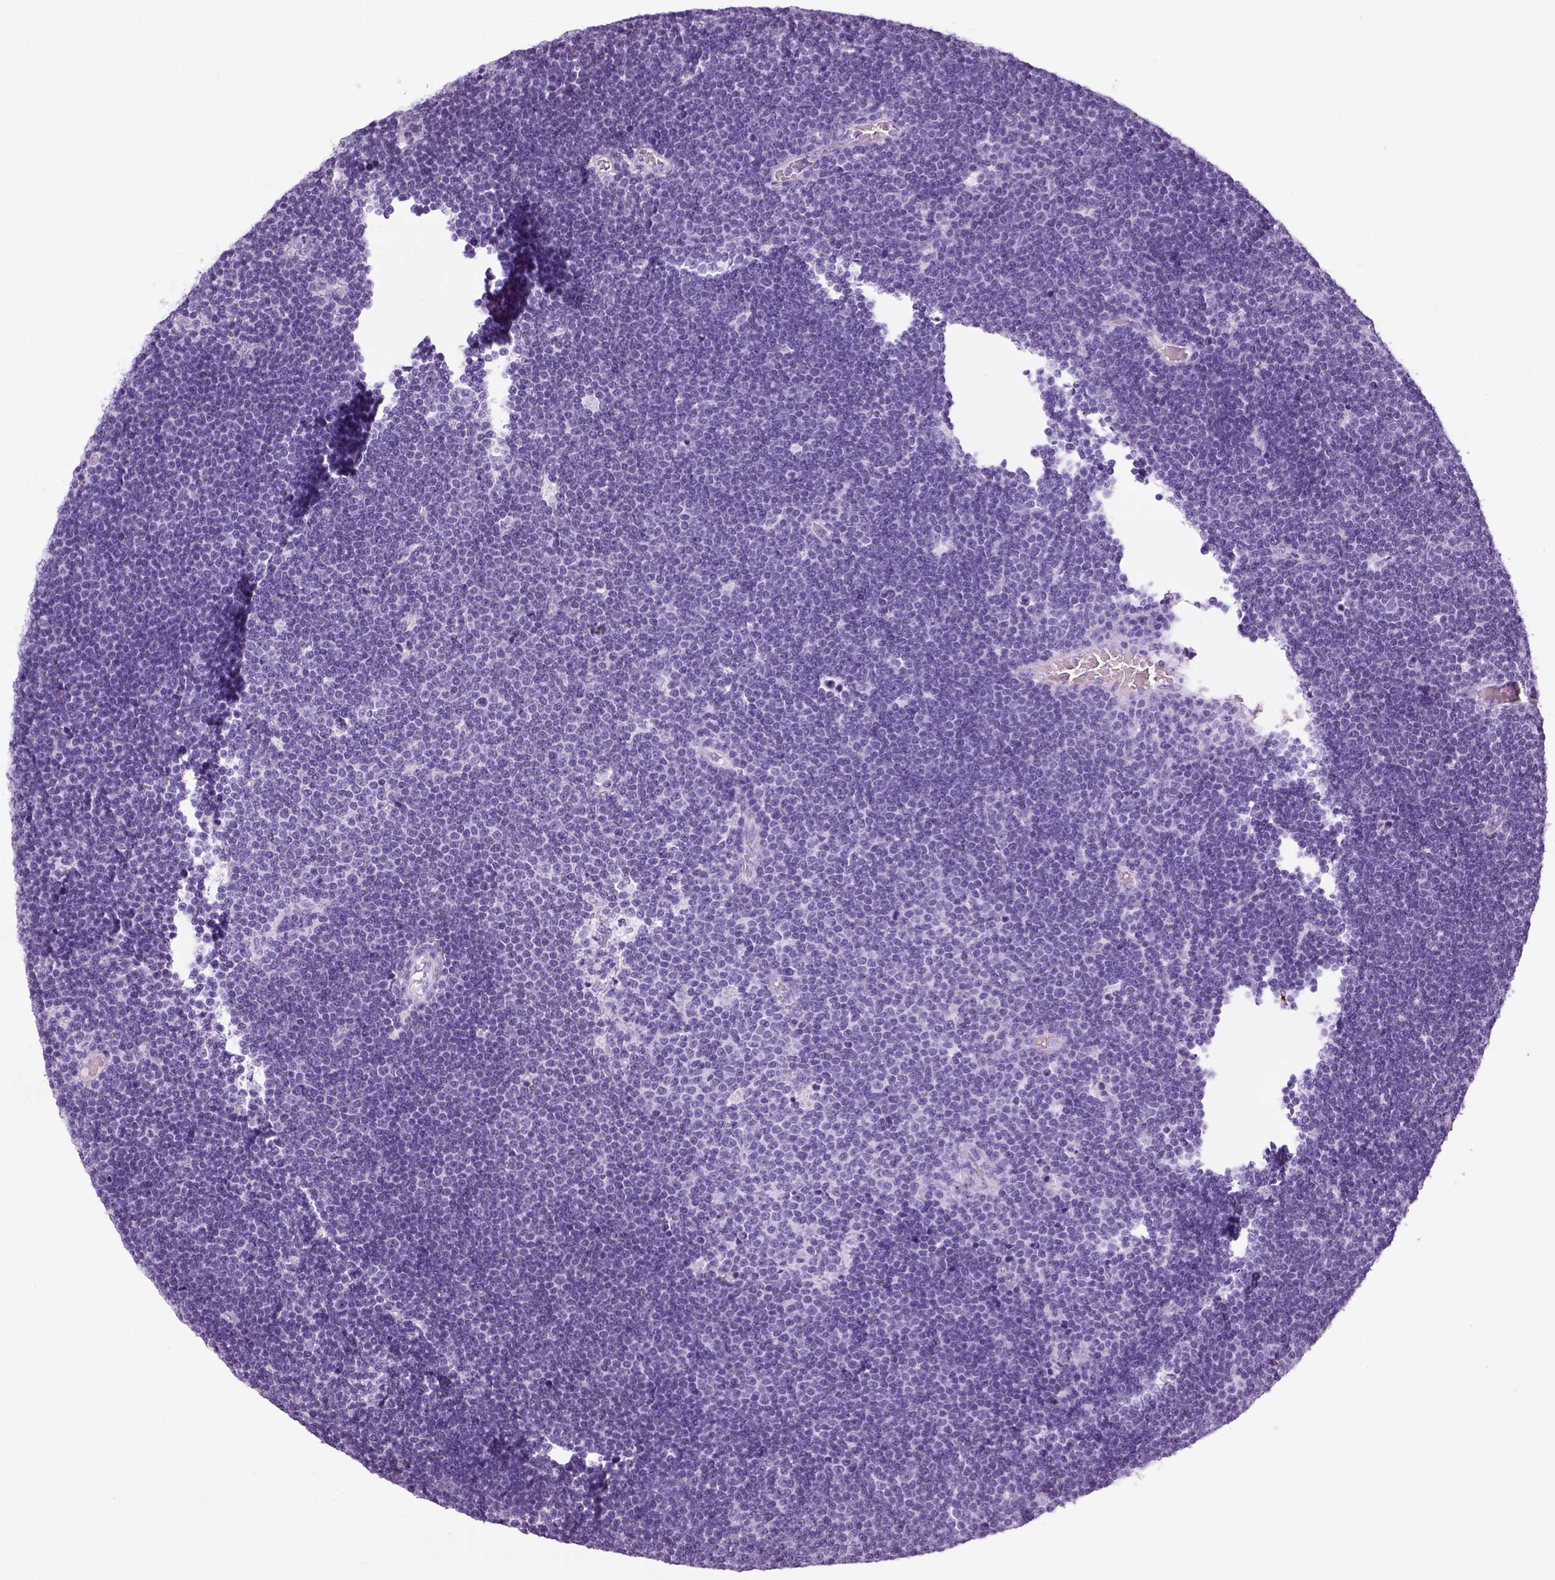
{"staining": {"intensity": "negative", "quantity": "none", "location": "none"}, "tissue": "lymphoma", "cell_type": "Tumor cells", "image_type": "cancer", "snomed": [{"axis": "morphology", "description": "Malignant lymphoma, non-Hodgkin's type, Low grade"}, {"axis": "topography", "description": "Brain"}], "caption": "This photomicrograph is of low-grade malignant lymphoma, non-Hodgkin's type stained with IHC to label a protein in brown with the nuclei are counter-stained blue. There is no positivity in tumor cells.", "gene": "NECAB1", "patient": {"sex": "female", "age": 66}}